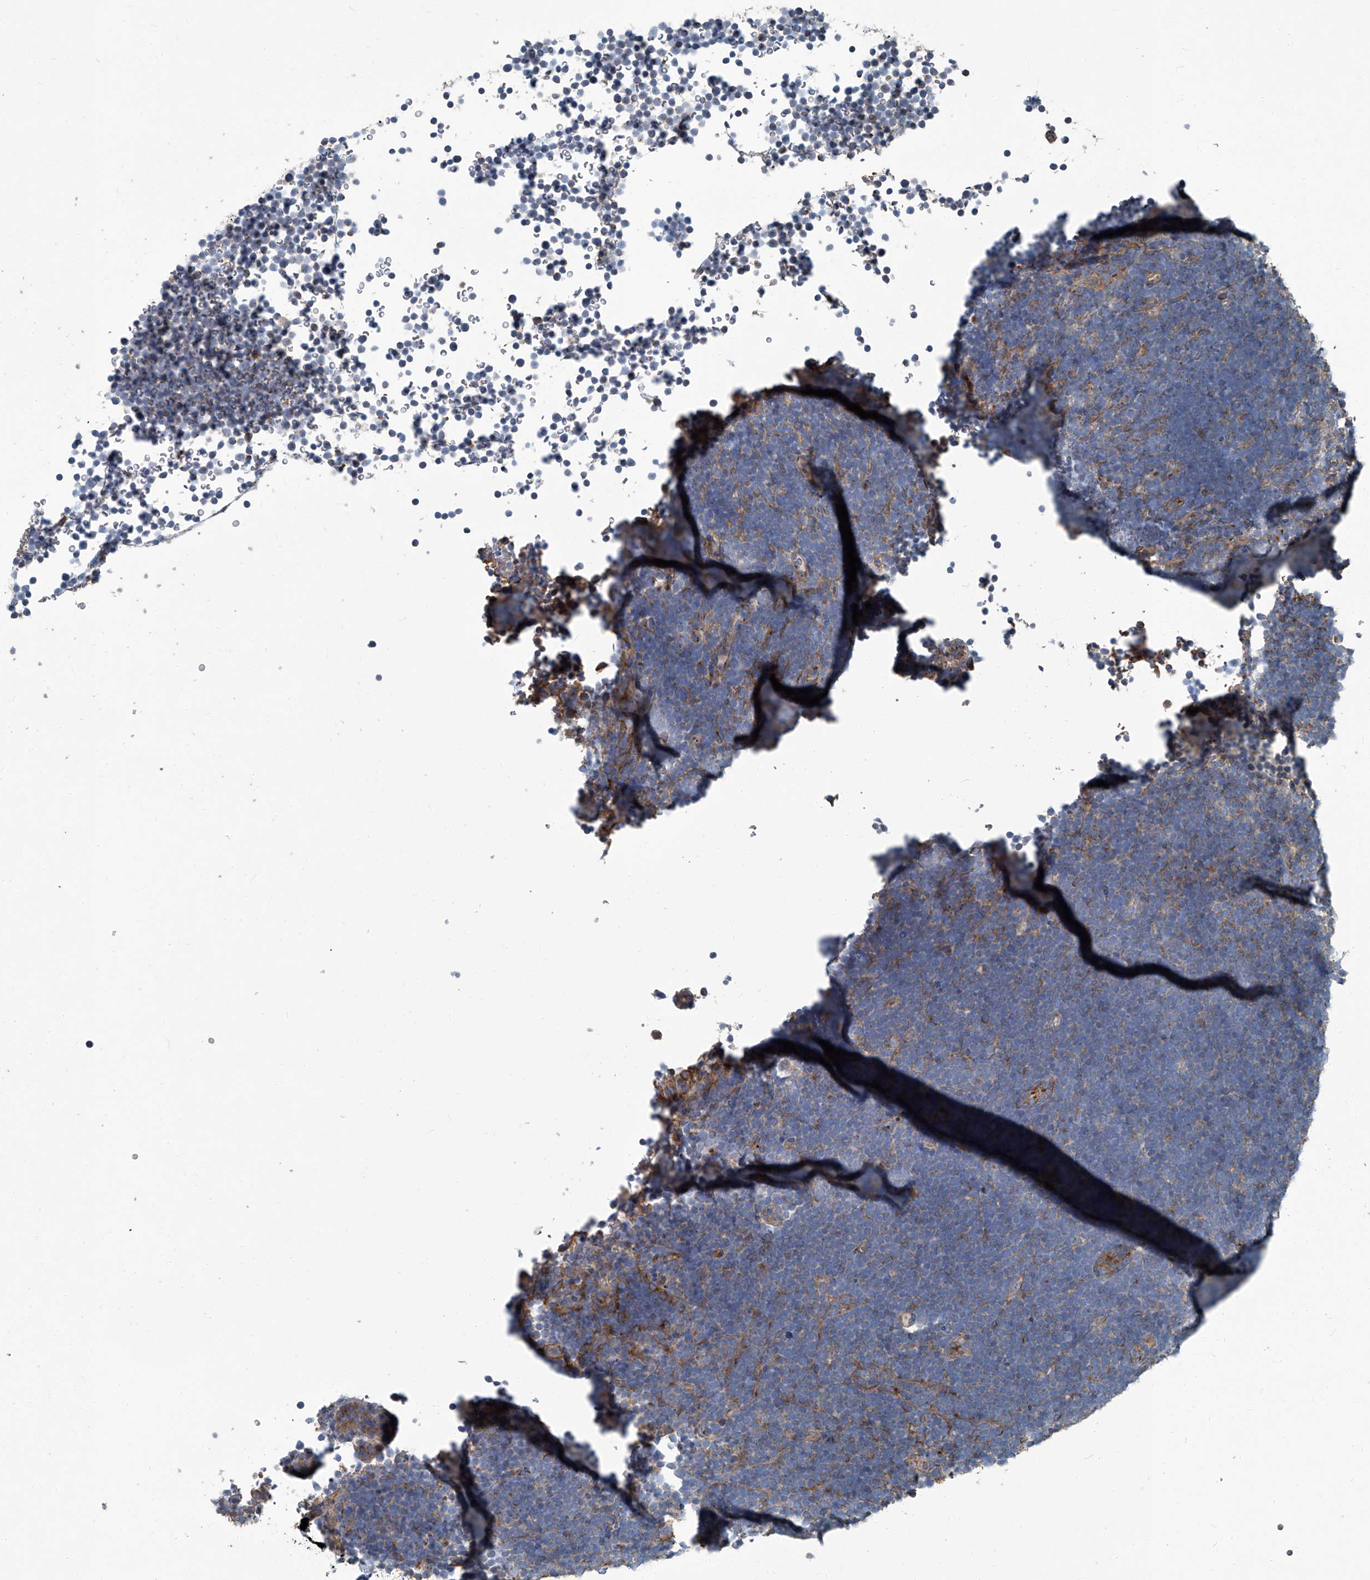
{"staining": {"intensity": "weak", "quantity": "<25%", "location": "cytoplasmic/membranous"}, "tissue": "lymphoma", "cell_type": "Tumor cells", "image_type": "cancer", "snomed": [{"axis": "morphology", "description": "Malignant lymphoma, non-Hodgkin's type, High grade"}, {"axis": "topography", "description": "Lymph node"}], "caption": "IHC of high-grade malignant lymphoma, non-Hodgkin's type displays no expression in tumor cells. (Immunohistochemistry, brightfield microscopy, high magnification).", "gene": "PIGH", "patient": {"sex": "male", "age": 13}}